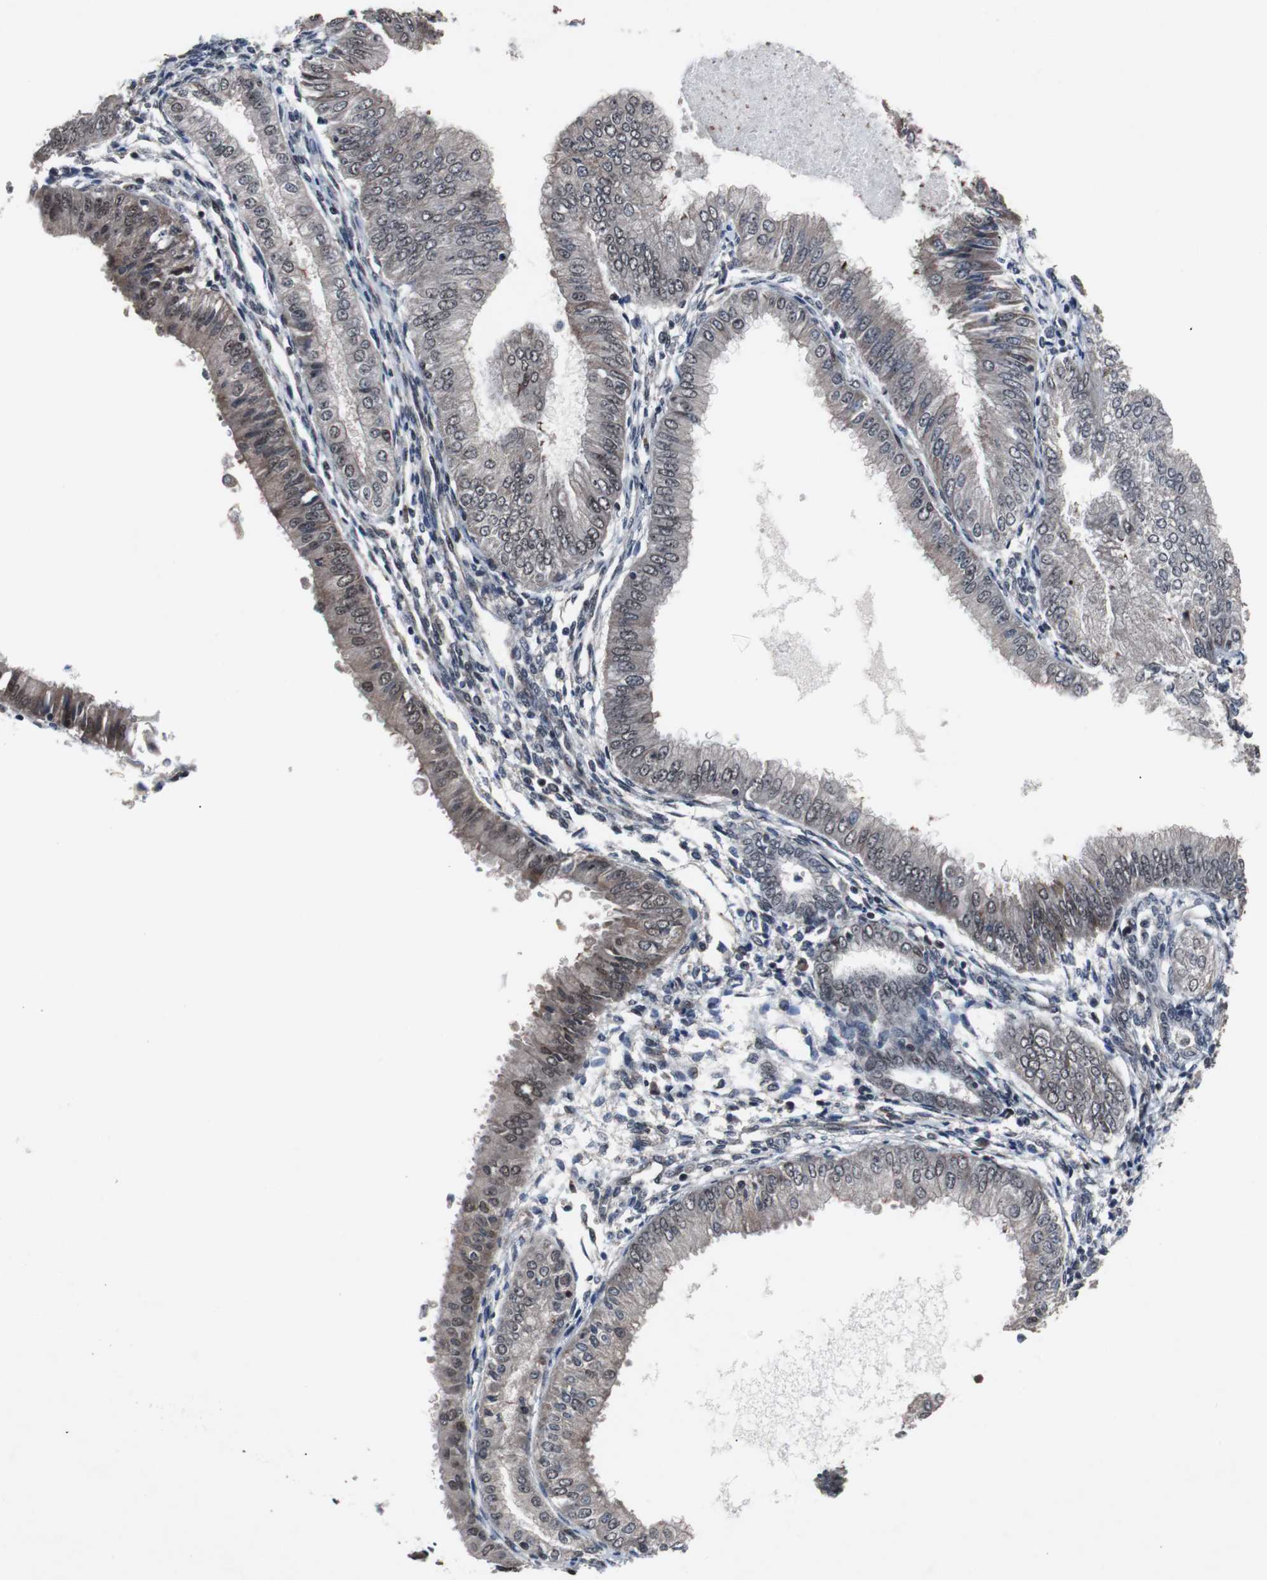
{"staining": {"intensity": "weak", "quantity": "25%-75%", "location": "nuclear"}, "tissue": "endometrial cancer", "cell_type": "Tumor cells", "image_type": "cancer", "snomed": [{"axis": "morphology", "description": "Adenocarcinoma, NOS"}, {"axis": "topography", "description": "Endometrium"}], "caption": "Immunohistochemistry image of endometrial cancer stained for a protein (brown), which demonstrates low levels of weak nuclear positivity in about 25%-75% of tumor cells.", "gene": "GTF2F2", "patient": {"sex": "female", "age": 53}}